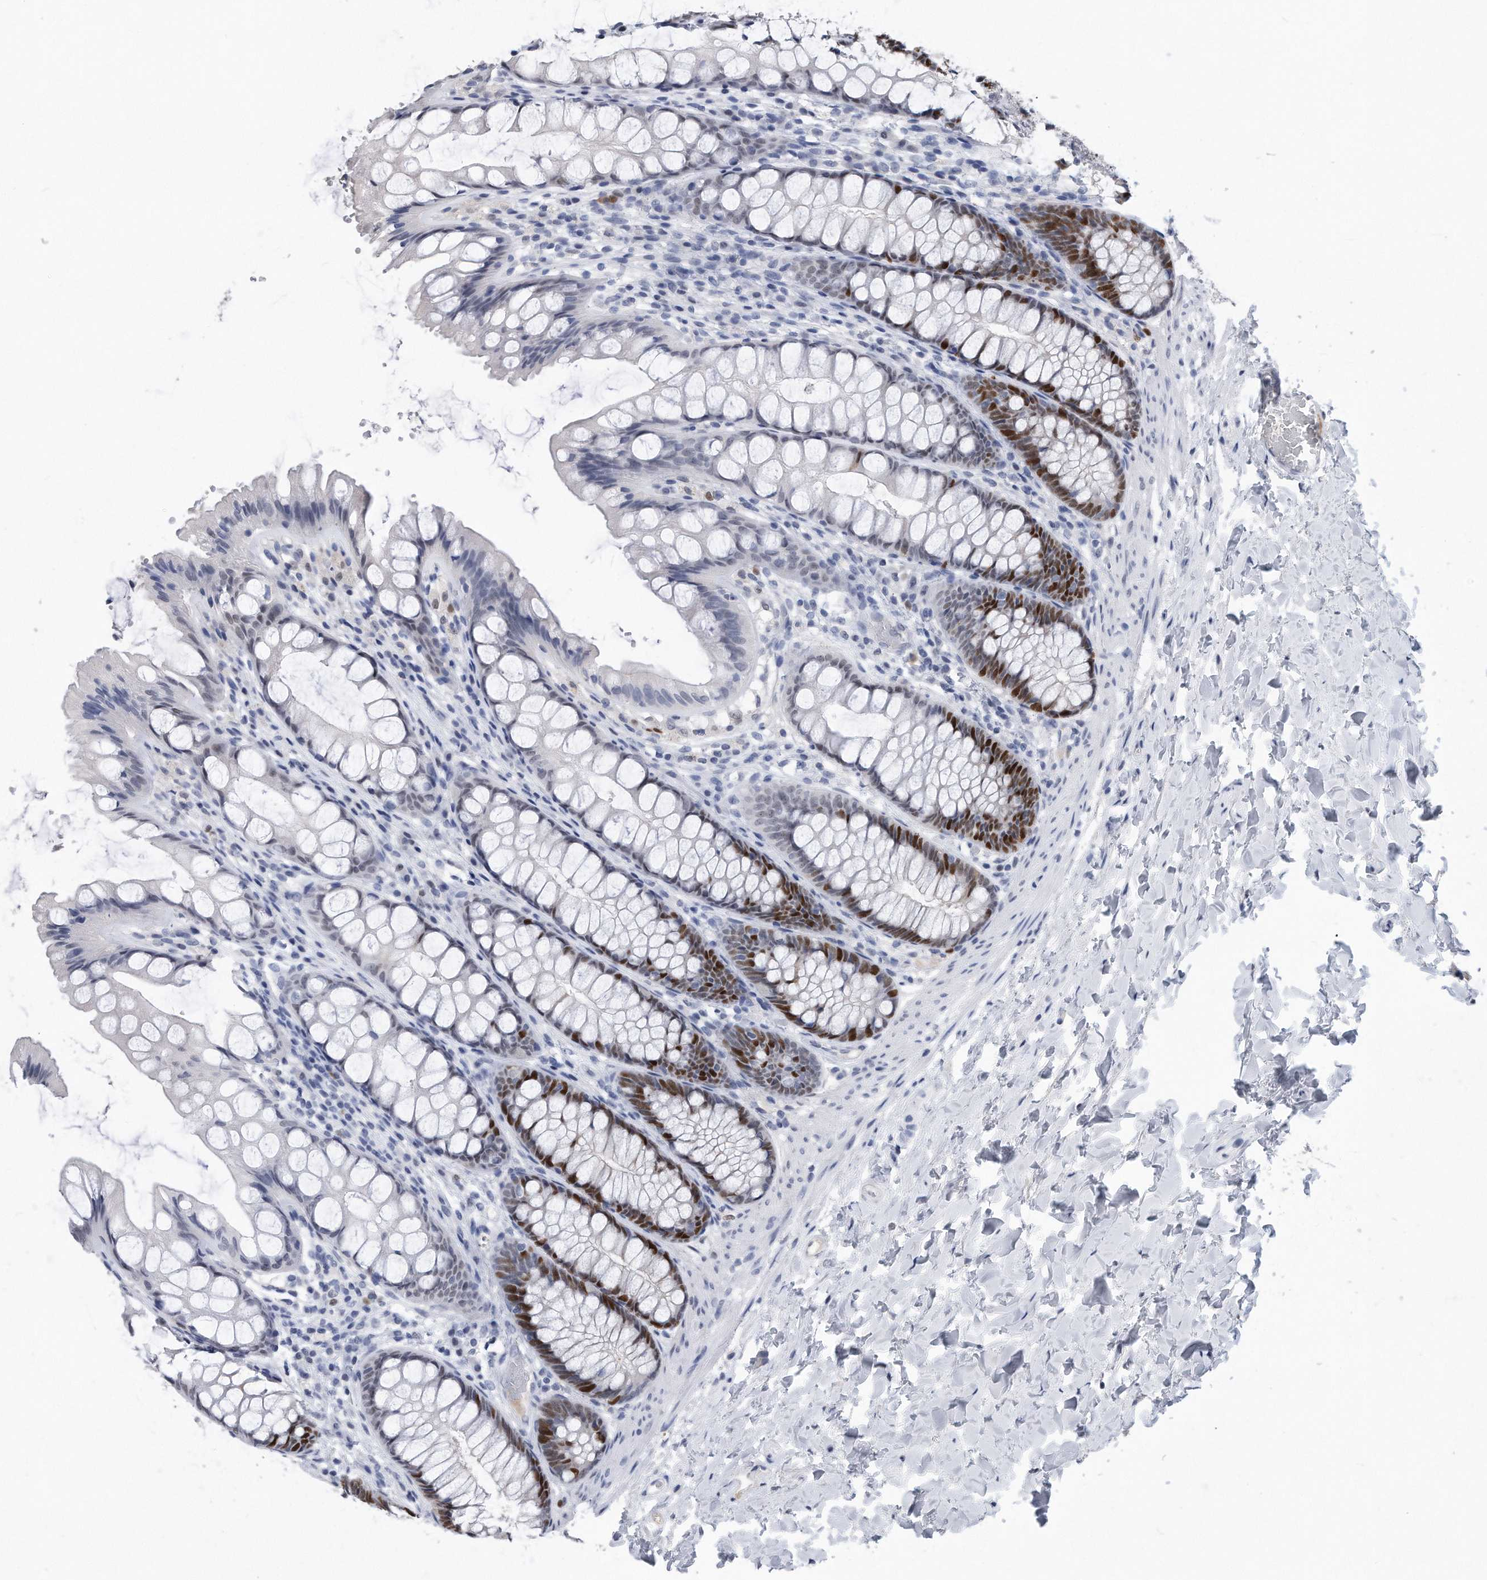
{"staining": {"intensity": "negative", "quantity": "none", "location": "none"}, "tissue": "colon", "cell_type": "Endothelial cells", "image_type": "normal", "snomed": [{"axis": "morphology", "description": "Normal tissue, NOS"}, {"axis": "topography", "description": "Colon"}], "caption": "The IHC image has no significant staining in endothelial cells of colon.", "gene": "PCNA", "patient": {"sex": "male", "age": 47}}